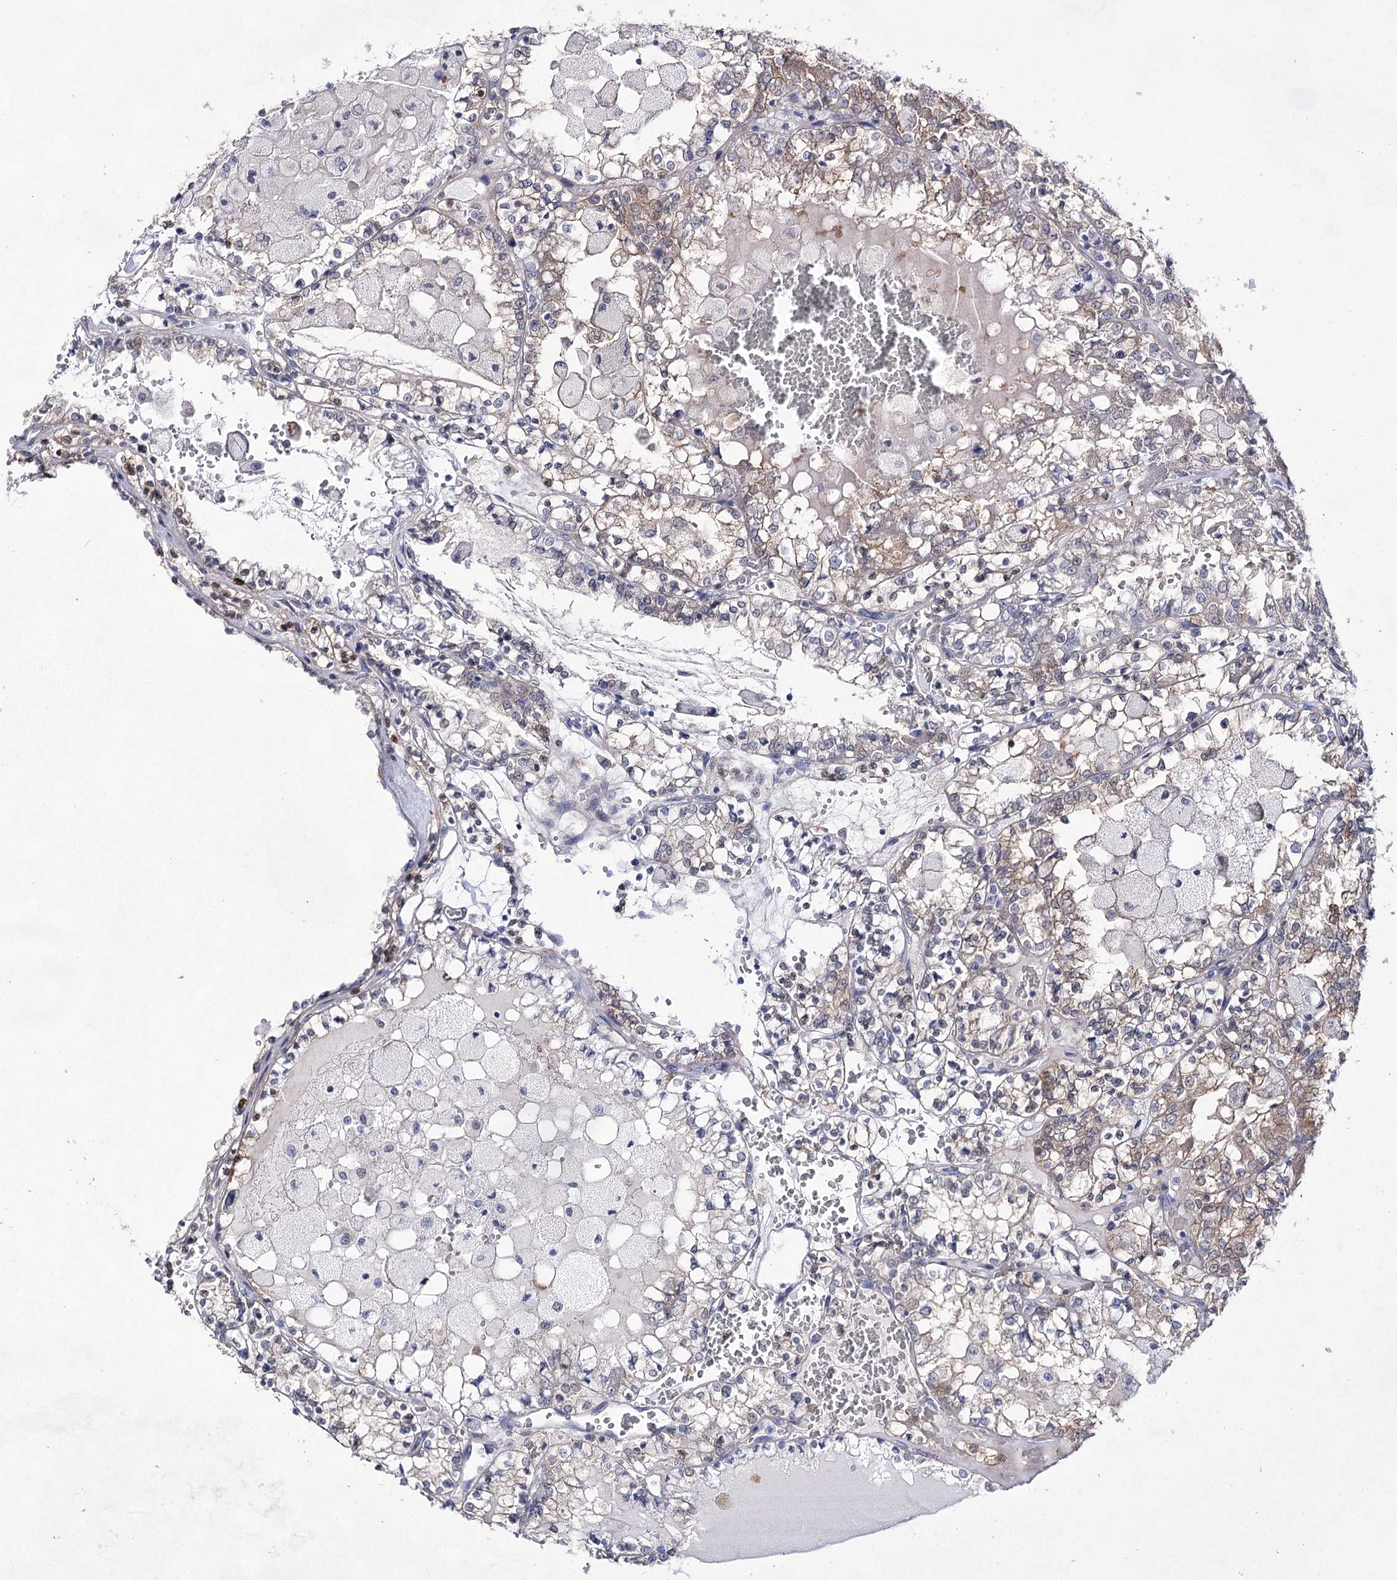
{"staining": {"intensity": "weak", "quantity": "25%-75%", "location": "cytoplasmic/membranous"}, "tissue": "renal cancer", "cell_type": "Tumor cells", "image_type": "cancer", "snomed": [{"axis": "morphology", "description": "Adenocarcinoma, NOS"}, {"axis": "topography", "description": "Kidney"}], "caption": "Protein expression analysis of renal adenocarcinoma exhibits weak cytoplasmic/membranous staining in approximately 25%-75% of tumor cells. Nuclei are stained in blue.", "gene": "UGDH", "patient": {"sex": "female", "age": 56}}